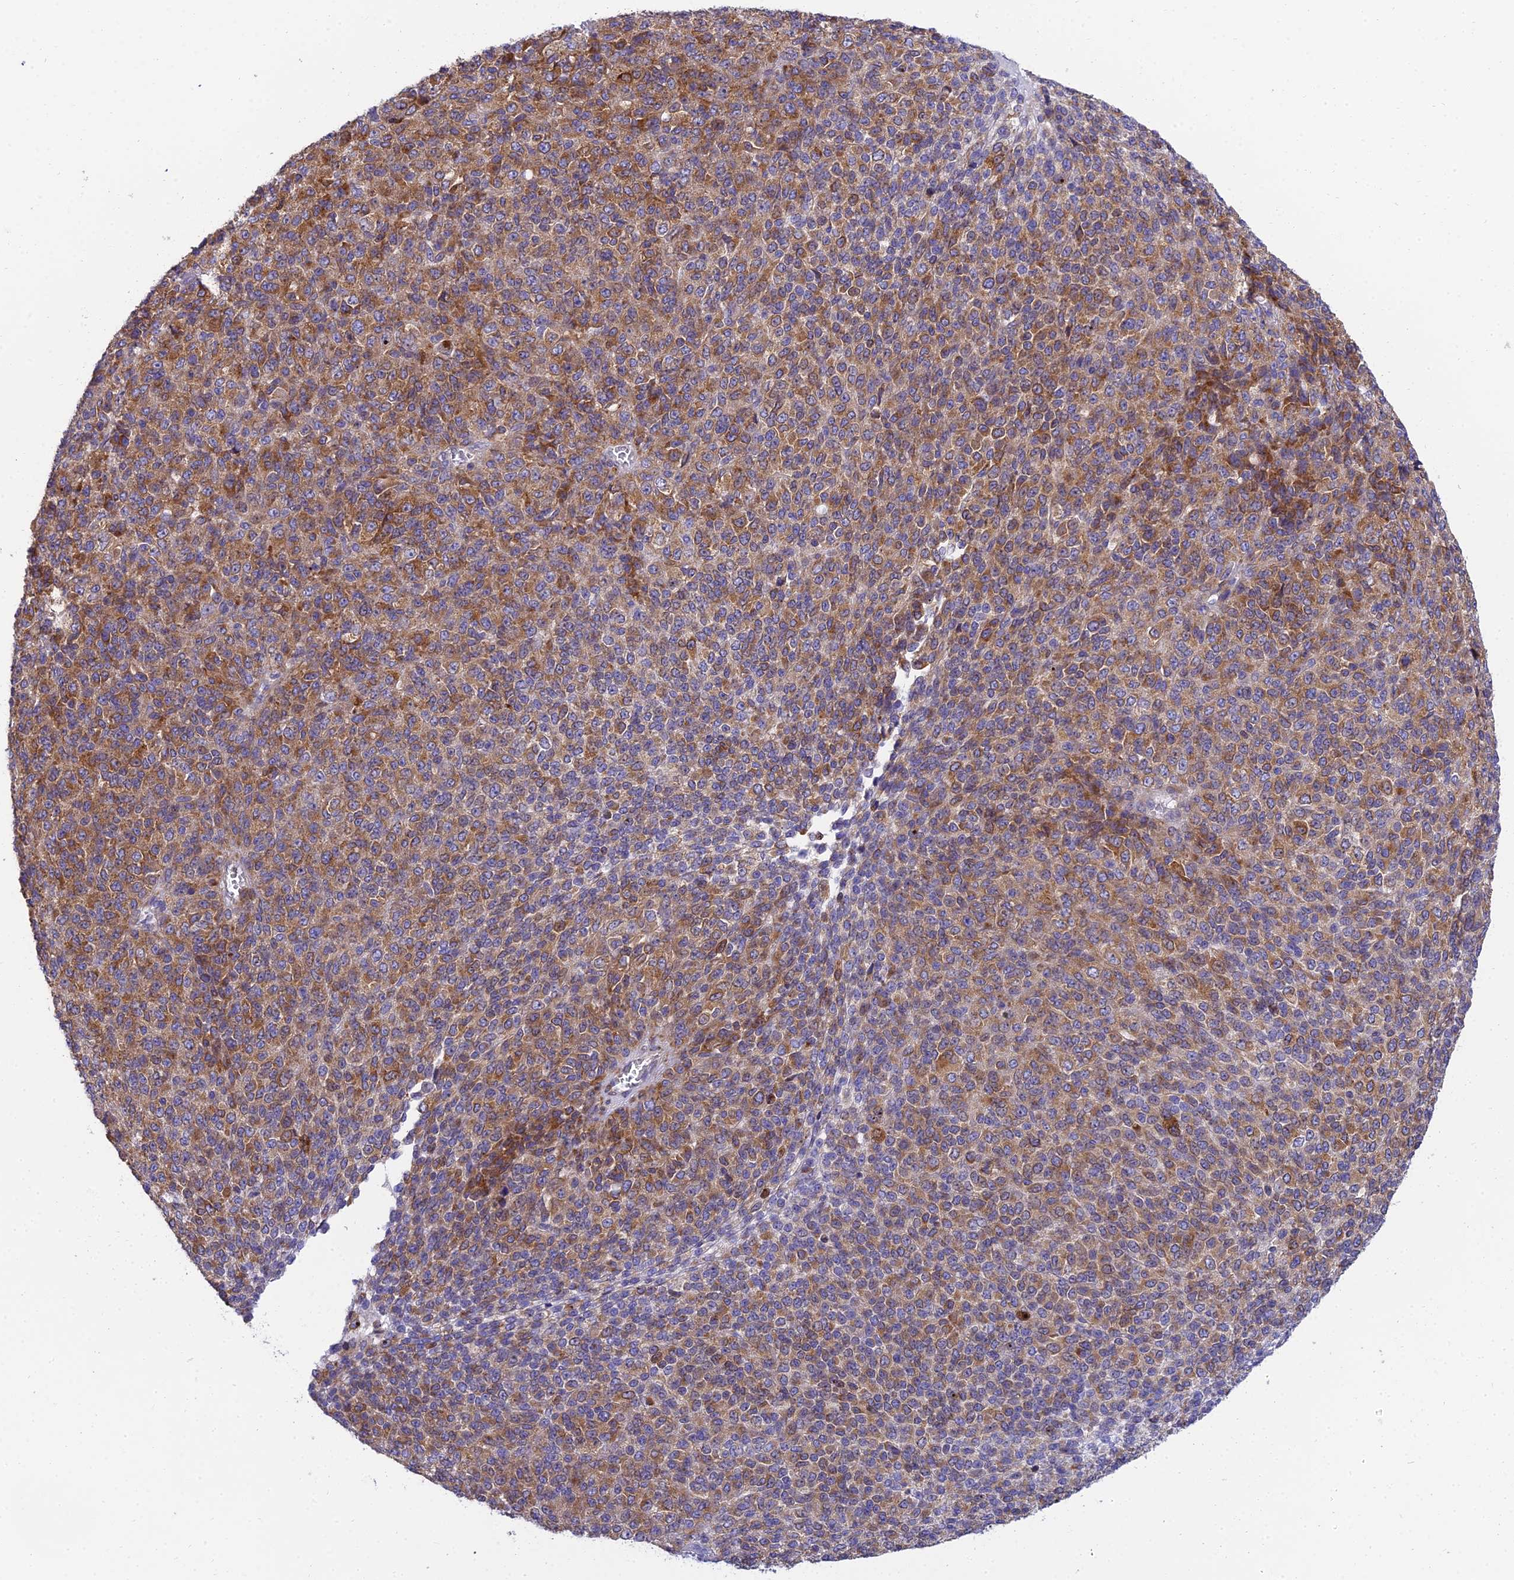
{"staining": {"intensity": "moderate", "quantity": ">75%", "location": "cytoplasmic/membranous"}, "tissue": "melanoma", "cell_type": "Tumor cells", "image_type": "cancer", "snomed": [{"axis": "morphology", "description": "Malignant melanoma, Metastatic site"}, {"axis": "topography", "description": "Brain"}], "caption": "Moderate cytoplasmic/membranous expression for a protein is present in approximately >75% of tumor cells of malignant melanoma (metastatic site) using immunohistochemistry.", "gene": "CLCN7", "patient": {"sex": "female", "age": 56}}